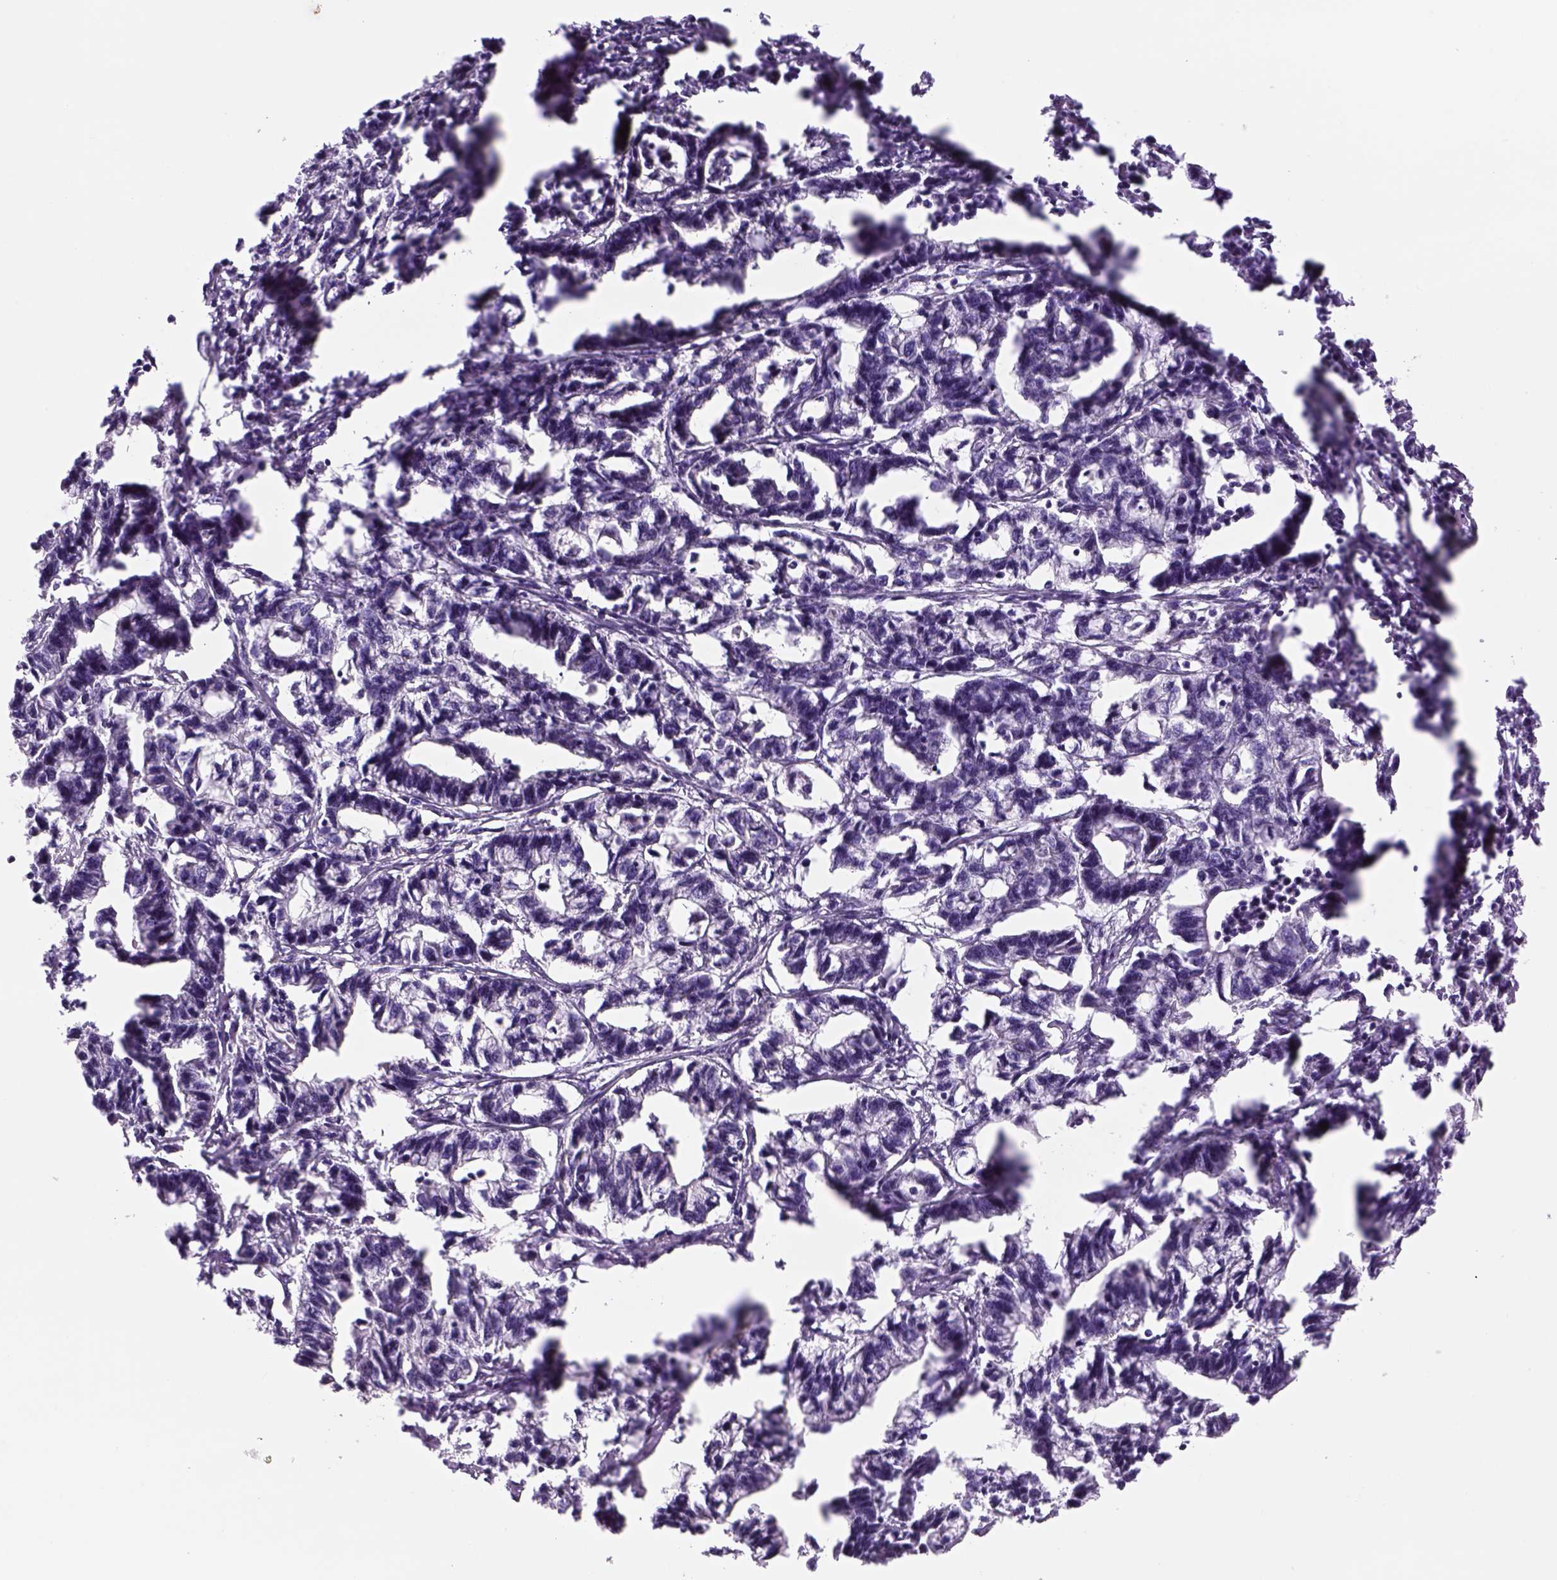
{"staining": {"intensity": "negative", "quantity": "none", "location": "none"}, "tissue": "stomach cancer", "cell_type": "Tumor cells", "image_type": "cancer", "snomed": [{"axis": "morphology", "description": "Adenocarcinoma, NOS"}, {"axis": "topography", "description": "Stomach"}], "caption": "IHC of human stomach cancer (adenocarcinoma) shows no expression in tumor cells.", "gene": "DBH", "patient": {"sex": "male", "age": 83}}